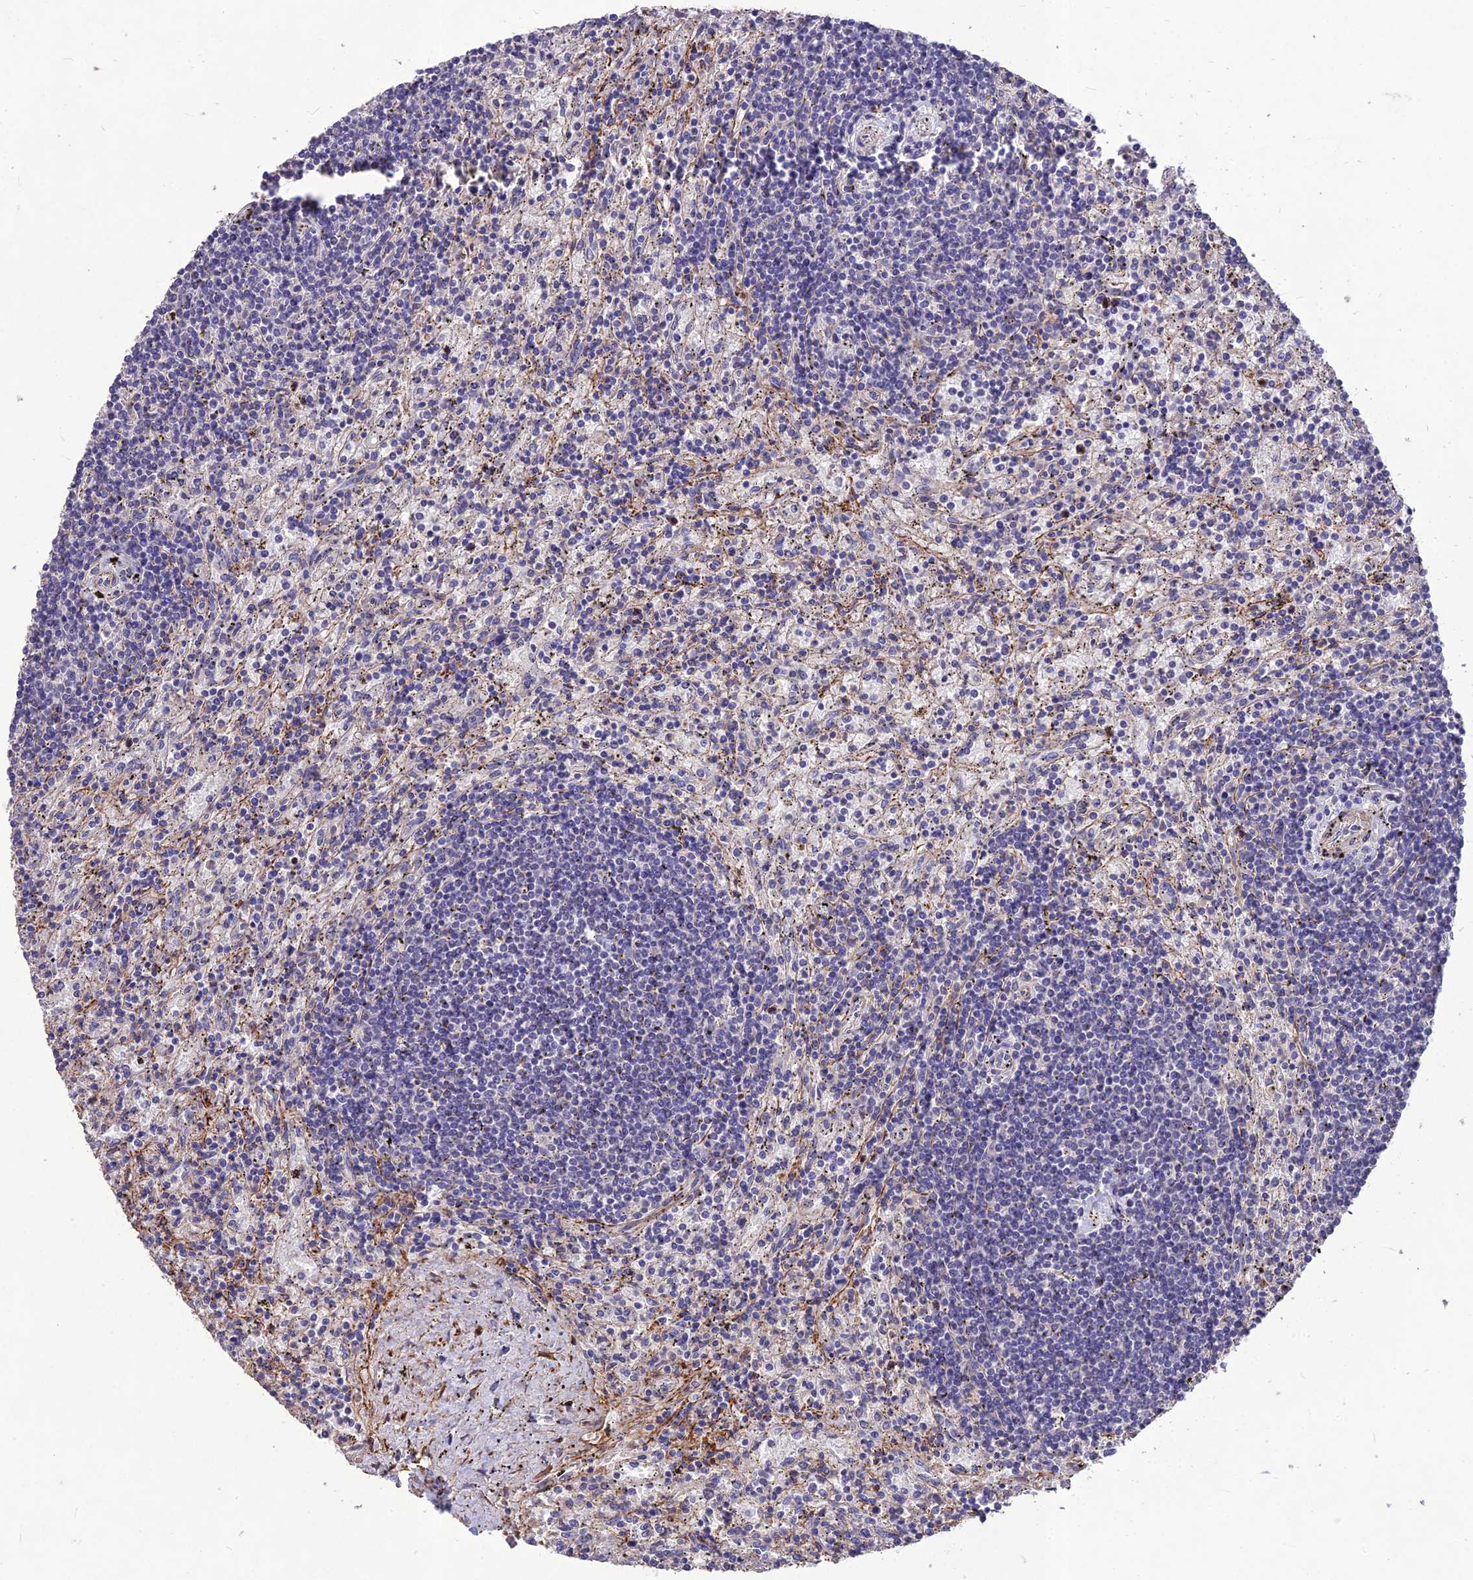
{"staining": {"intensity": "negative", "quantity": "none", "location": "none"}, "tissue": "lymphoma", "cell_type": "Tumor cells", "image_type": "cancer", "snomed": [{"axis": "morphology", "description": "Malignant lymphoma, non-Hodgkin's type, Low grade"}, {"axis": "topography", "description": "Spleen"}], "caption": "IHC image of neoplastic tissue: lymphoma stained with DAB (3,3'-diaminobenzidine) reveals no significant protein positivity in tumor cells. (DAB immunohistochemistry with hematoxylin counter stain).", "gene": "CLUH", "patient": {"sex": "male", "age": 76}}